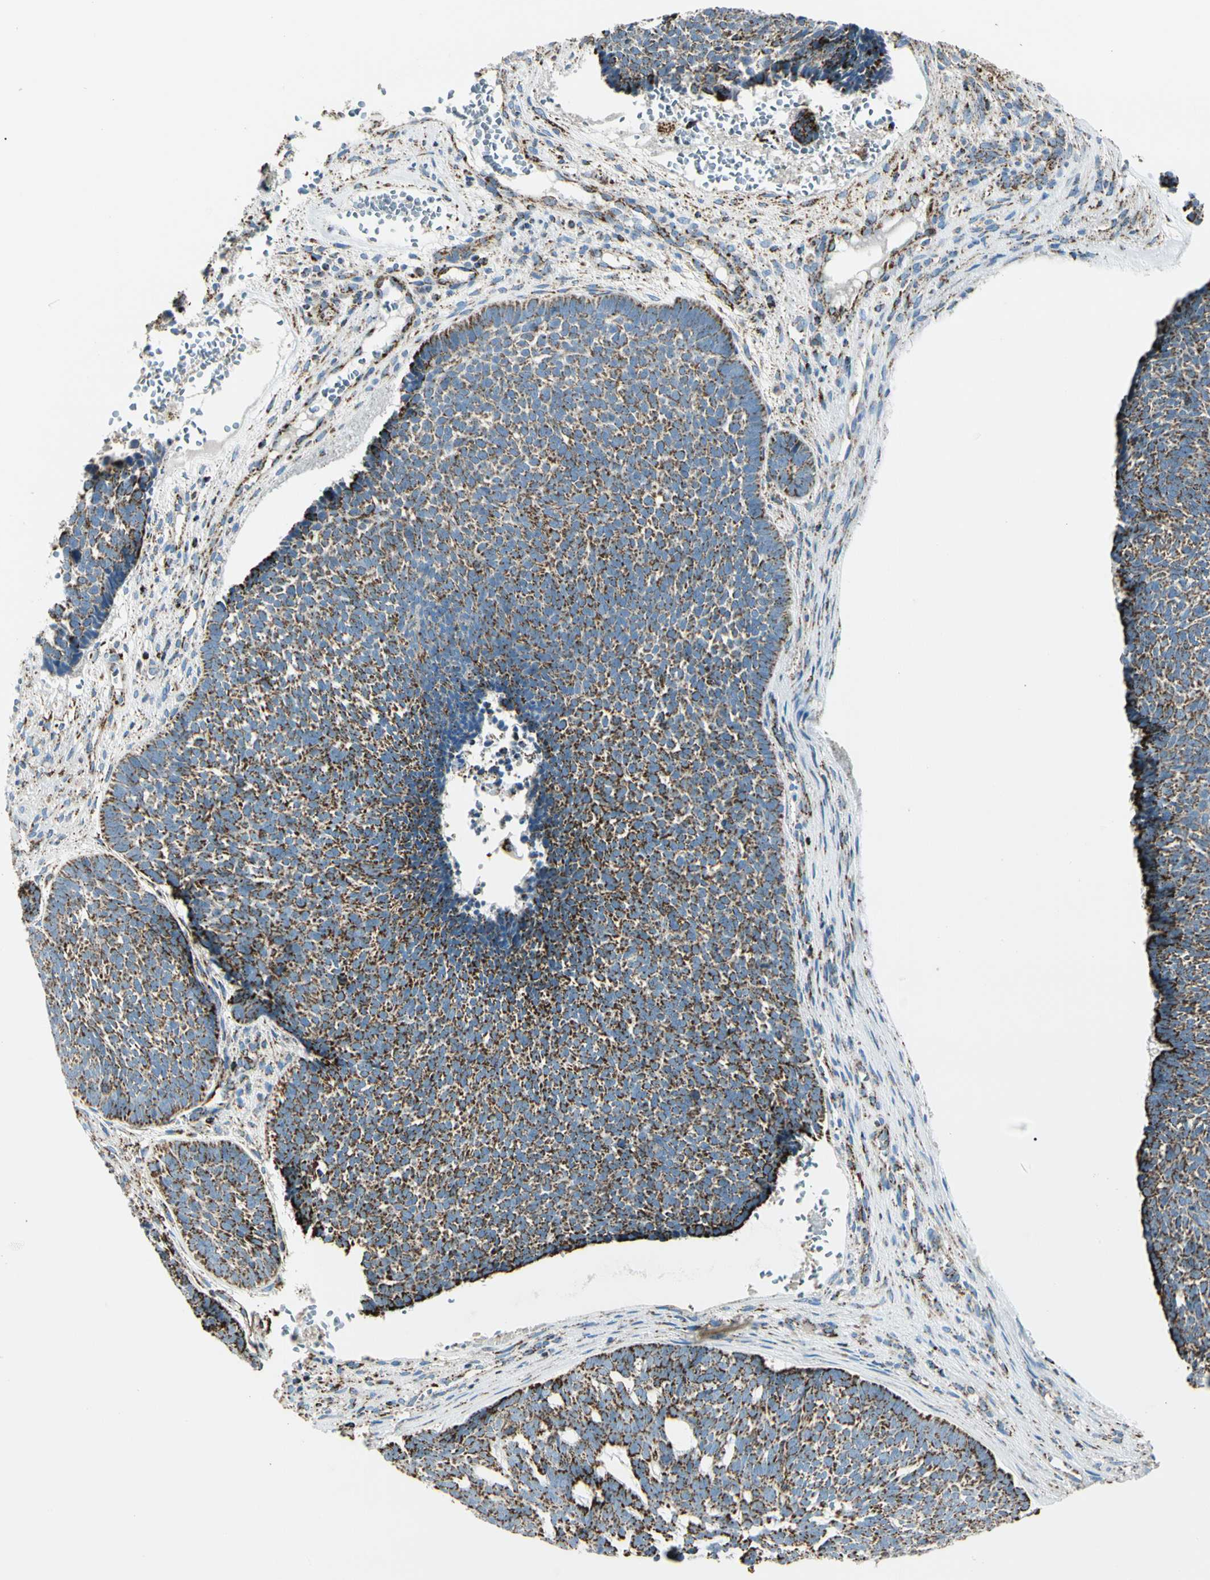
{"staining": {"intensity": "strong", "quantity": ">75%", "location": "cytoplasmic/membranous"}, "tissue": "skin cancer", "cell_type": "Tumor cells", "image_type": "cancer", "snomed": [{"axis": "morphology", "description": "Basal cell carcinoma"}, {"axis": "topography", "description": "Skin"}], "caption": "A photomicrograph showing strong cytoplasmic/membranous staining in about >75% of tumor cells in skin cancer (basal cell carcinoma), as visualized by brown immunohistochemical staining.", "gene": "ME2", "patient": {"sex": "male", "age": 84}}